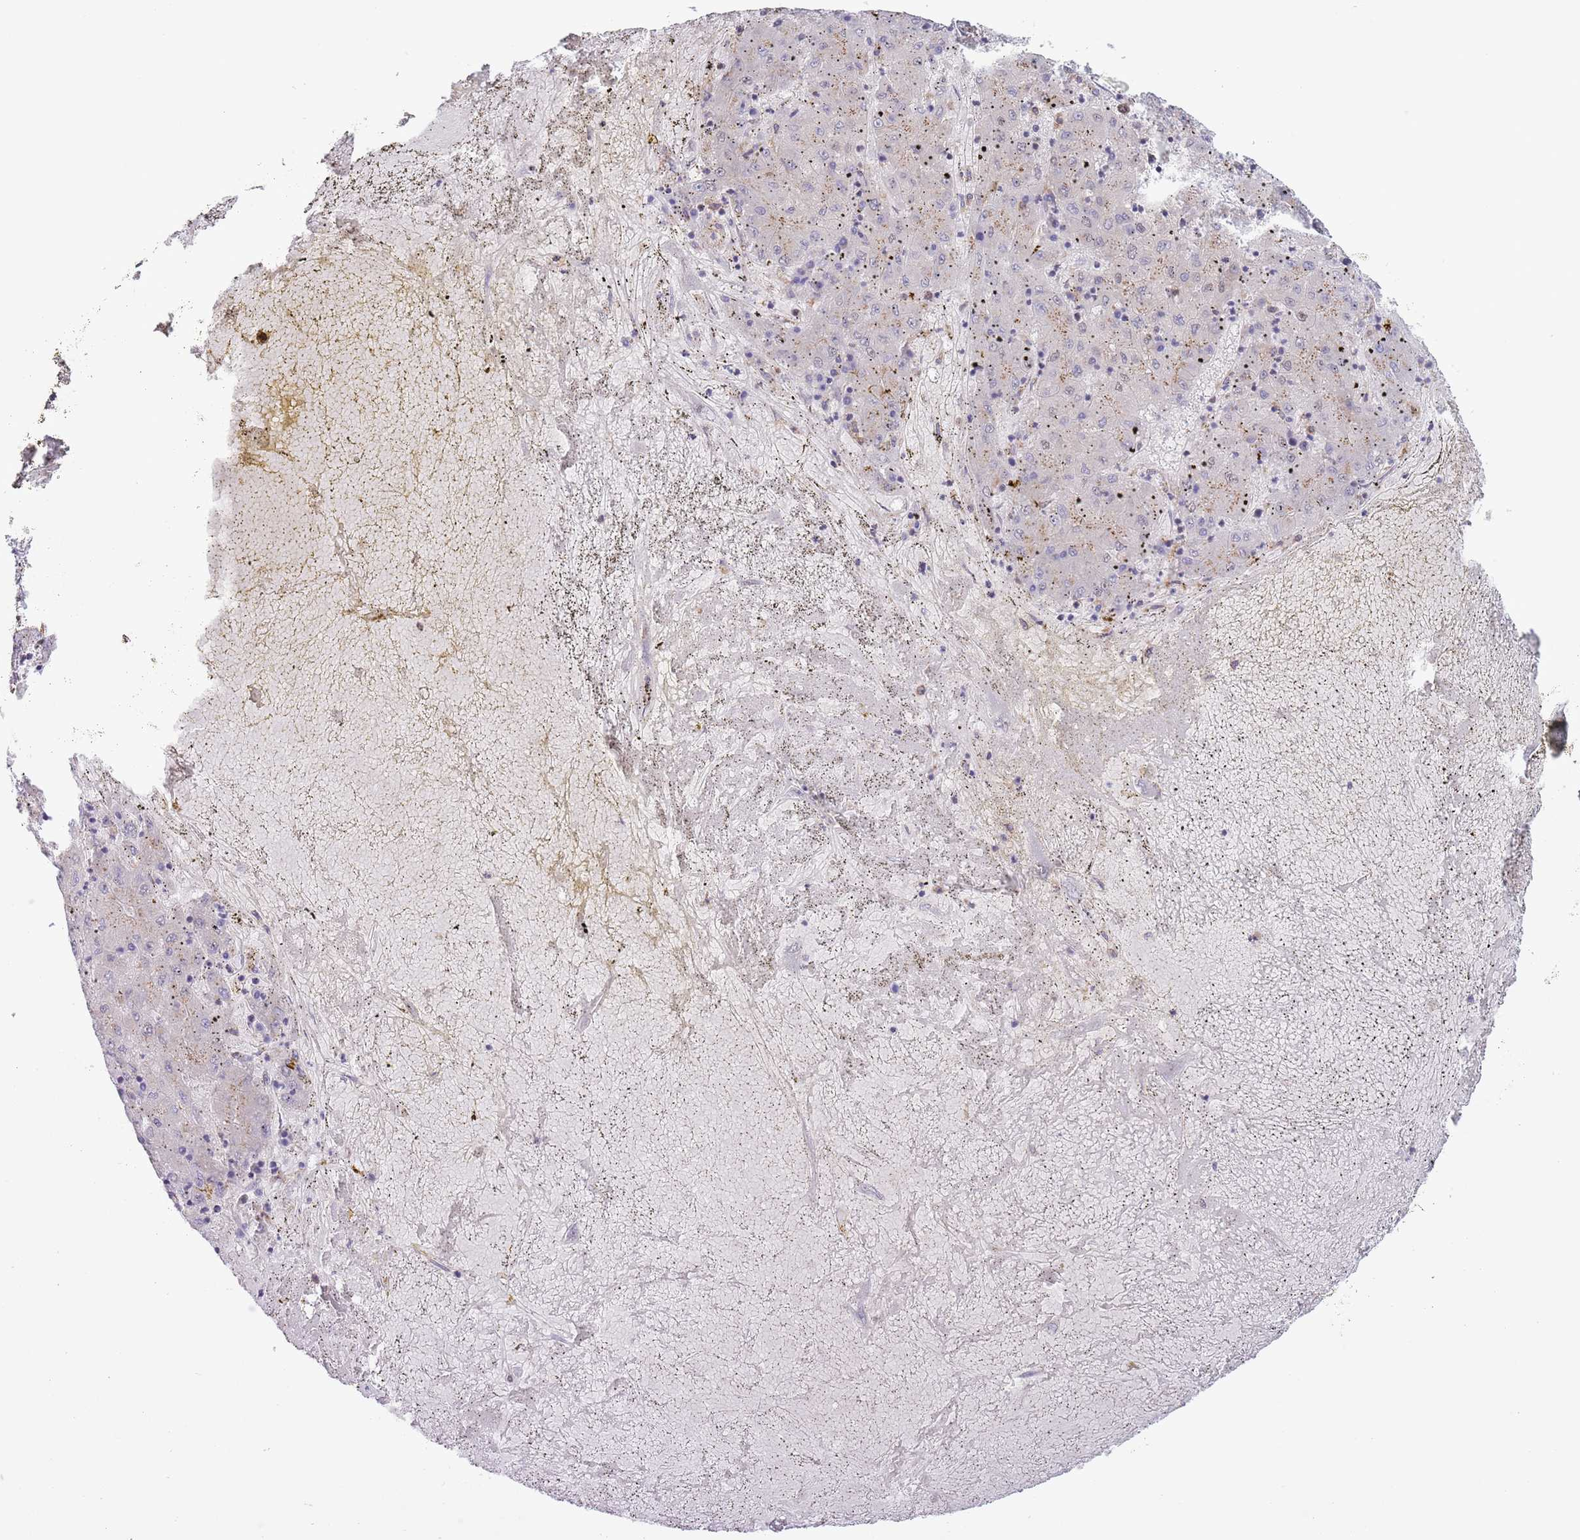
{"staining": {"intensity": "negative", "quantity": "none", "location": "none"}, "tissue": "liver cancer", "cell_type": "Tumor cells", "image_type": "cancer", "snomed": [{"axis": "morphology", "description": "Carcinoma, Hepatocellular, NOS"}, {"axis": "topography", "description": "Liver"}], "caption": "Immunohistochemistry photomicrograph of neoplastic tissue: human liver cancer (hepatocellular carcinoma) stained with DAB displays no significant protein staining in tumor cells. Nuclei are stained in blue.", "gene": "ZNF576", "patient": {"sex": "male", "age": 72}}